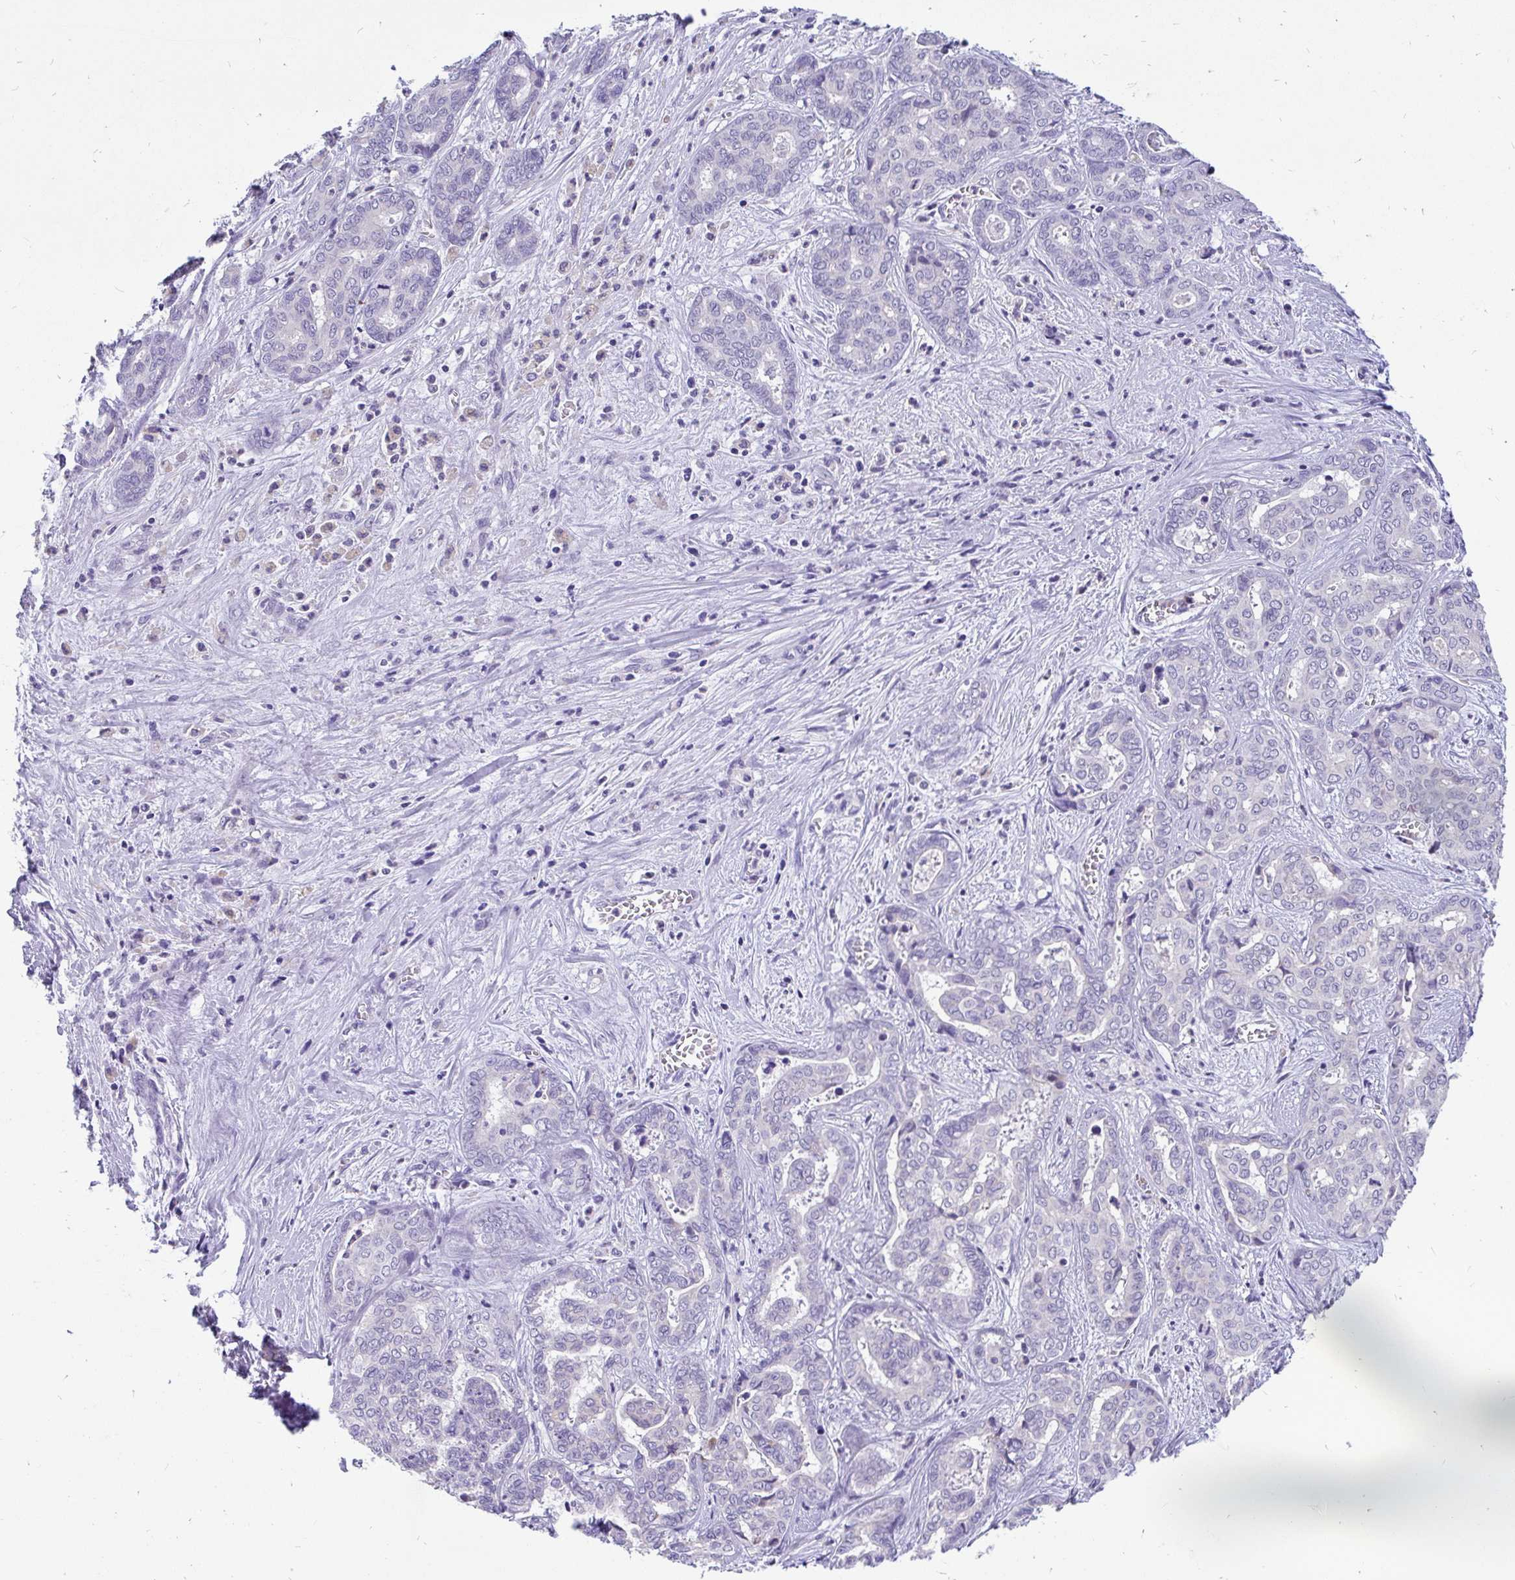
{"staining": {"intensity": "negative", "quantity": "none", "location": "none"}, "tissue": "liver cancer", "cell_type": "Tumor cells", "image_type": "cancer", "snomed": [{"axis": "morphology", "description": "Cholangiocarcinoma"}, {"axis": "topography", "description": "Liver"}], "caption": "The micrograph demonstrates no staining of tumor cells in liver cancer (cholangiocarcinoma).", "gene": "INTS5", "patient": {"sex": "female", "age": 64}}